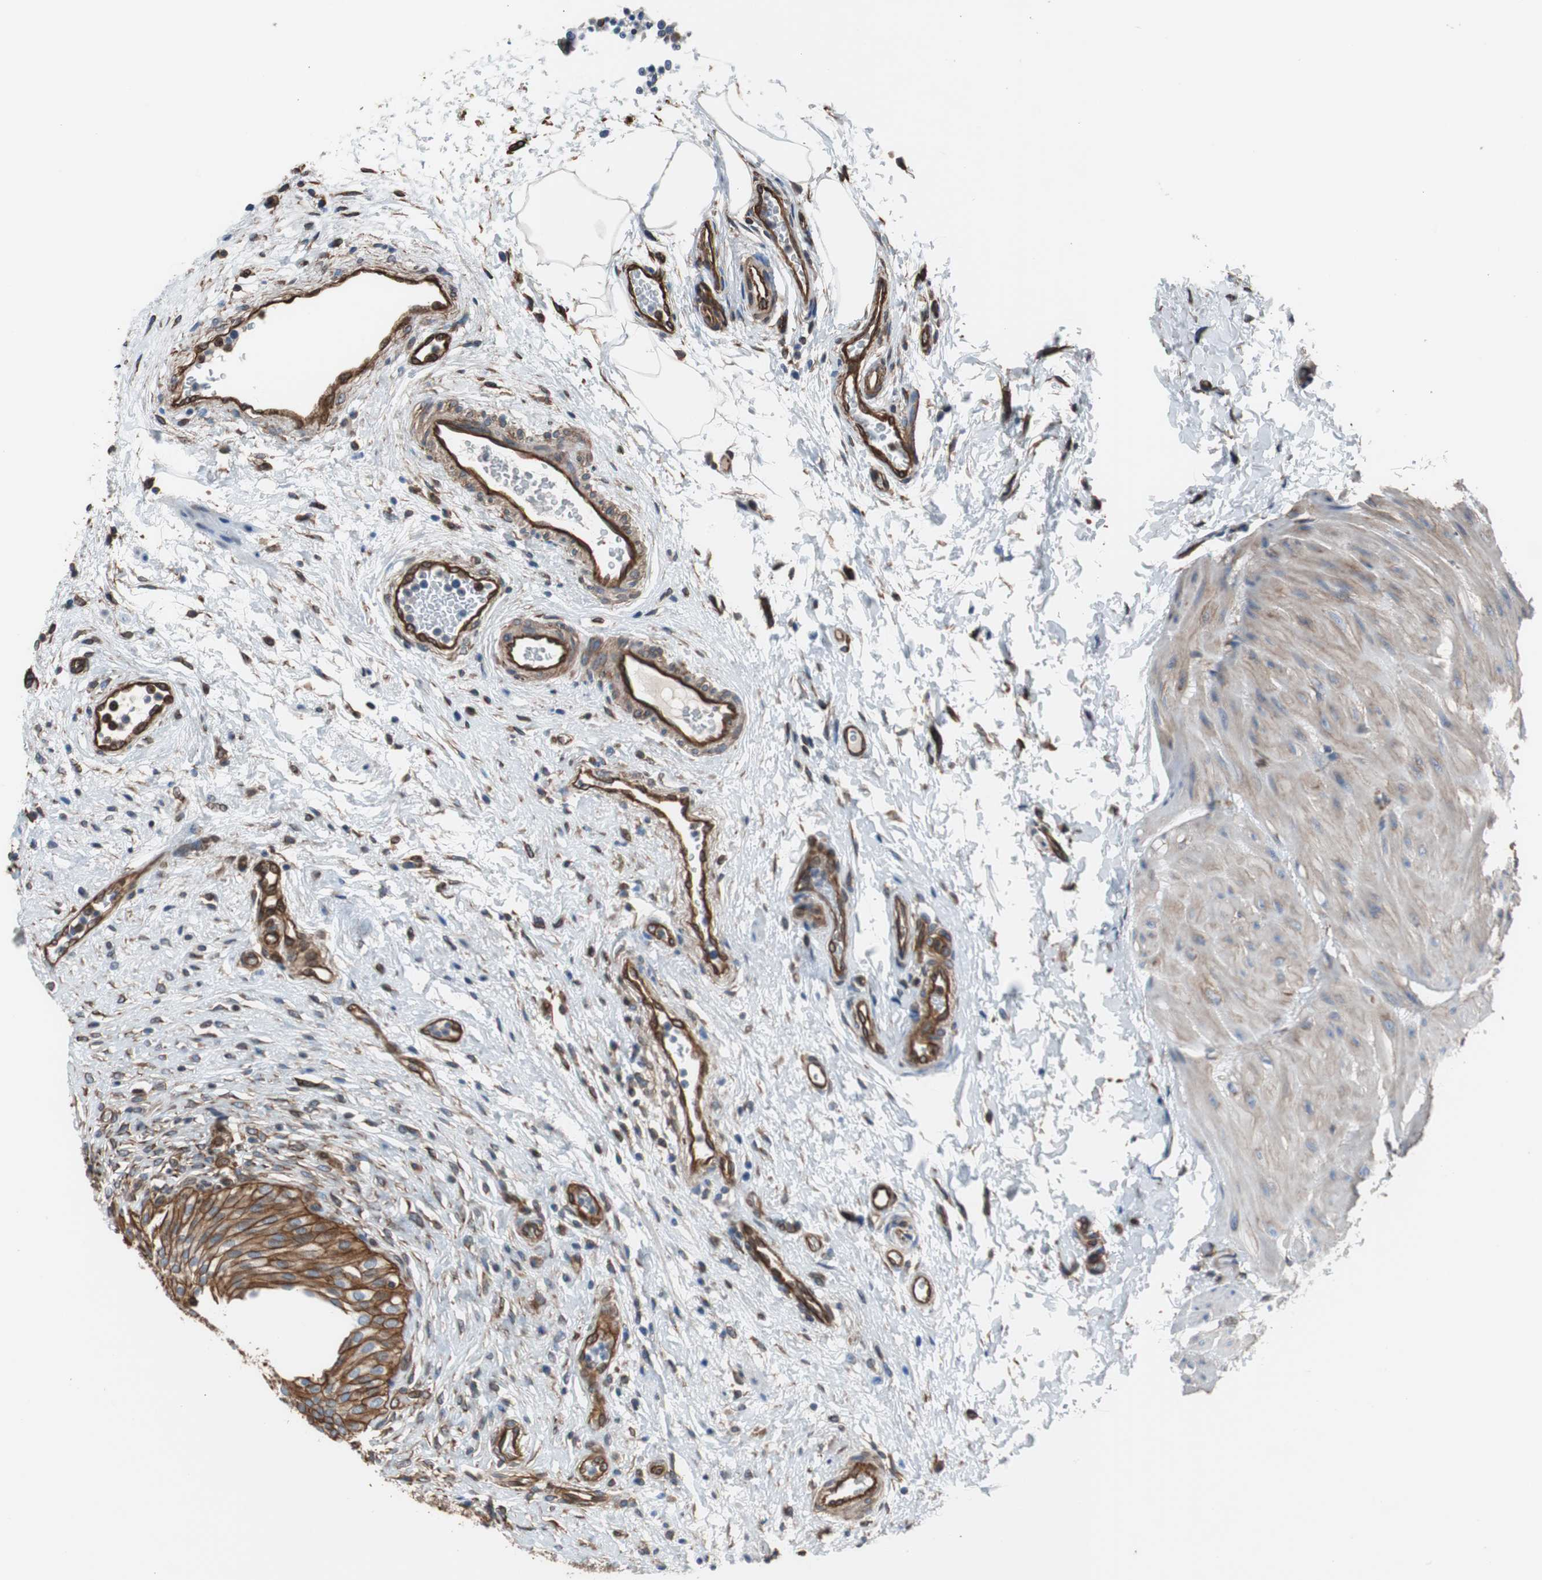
{"staining": {"intensity": "strong", "quantity": ">75%", "location": "cytoplasmic/membranous"}, "tissue": "urinary bladder", "cell_type": "Urothelial cells", "image_type": "normal", "snomed": [{"axis": "morphology", "description": "Normal tissue, NOS"}, {"axis": "morphology", "description": "Urothelial carcinoma, High grade"}, {"axis": "topography", "description": "Urinary bladder"}], "caption": "Urinary bladder stained with DAB IHC shows high levels of strong cytoplasmic/membranous expression in about >75% of urothelial cells.", "gene": "KIF3B", "patient": {"sex": "male", "age": 46}}